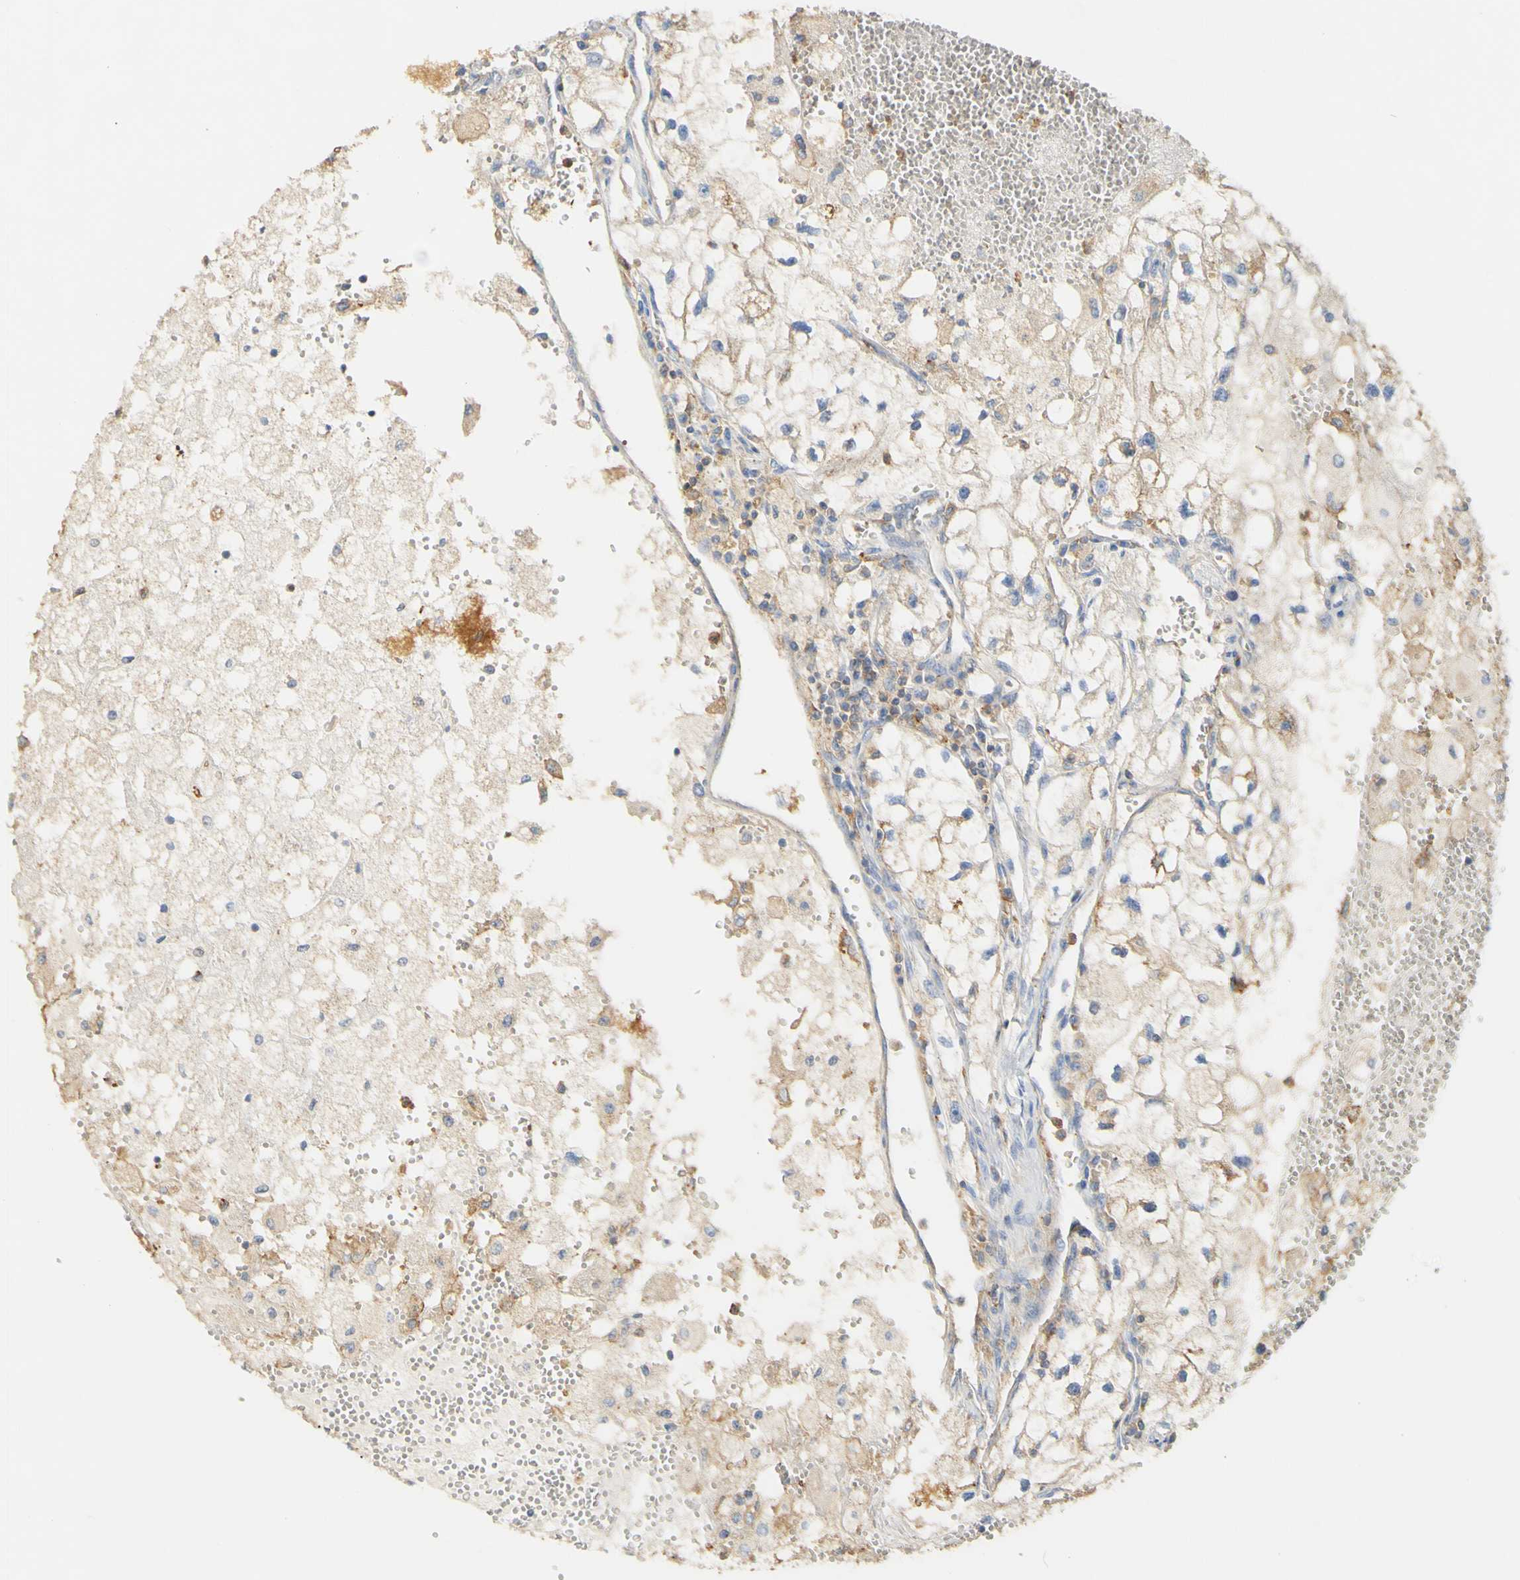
{"staining": {"intensity": "weak", "quantity": ">75%", "location": "cytoplasmic/membranous"}, "tissue": "renal cancer", "cell_type": "Tumor cells", "image_type": "cancer", "snomed": [{"axis": "morphology", "description": "Adenocarcinoma, NOS"}, {"axis": "topography", "description": "Kidney"}], "caption": "Protein analysis of renal adenocarcinoma tissue demonstrates weak cytoplasmic/membranous expression in approximately >75% of tumor cells.", "gene": "PCDH7", "patient": {"sex": "female", "age": 70}}